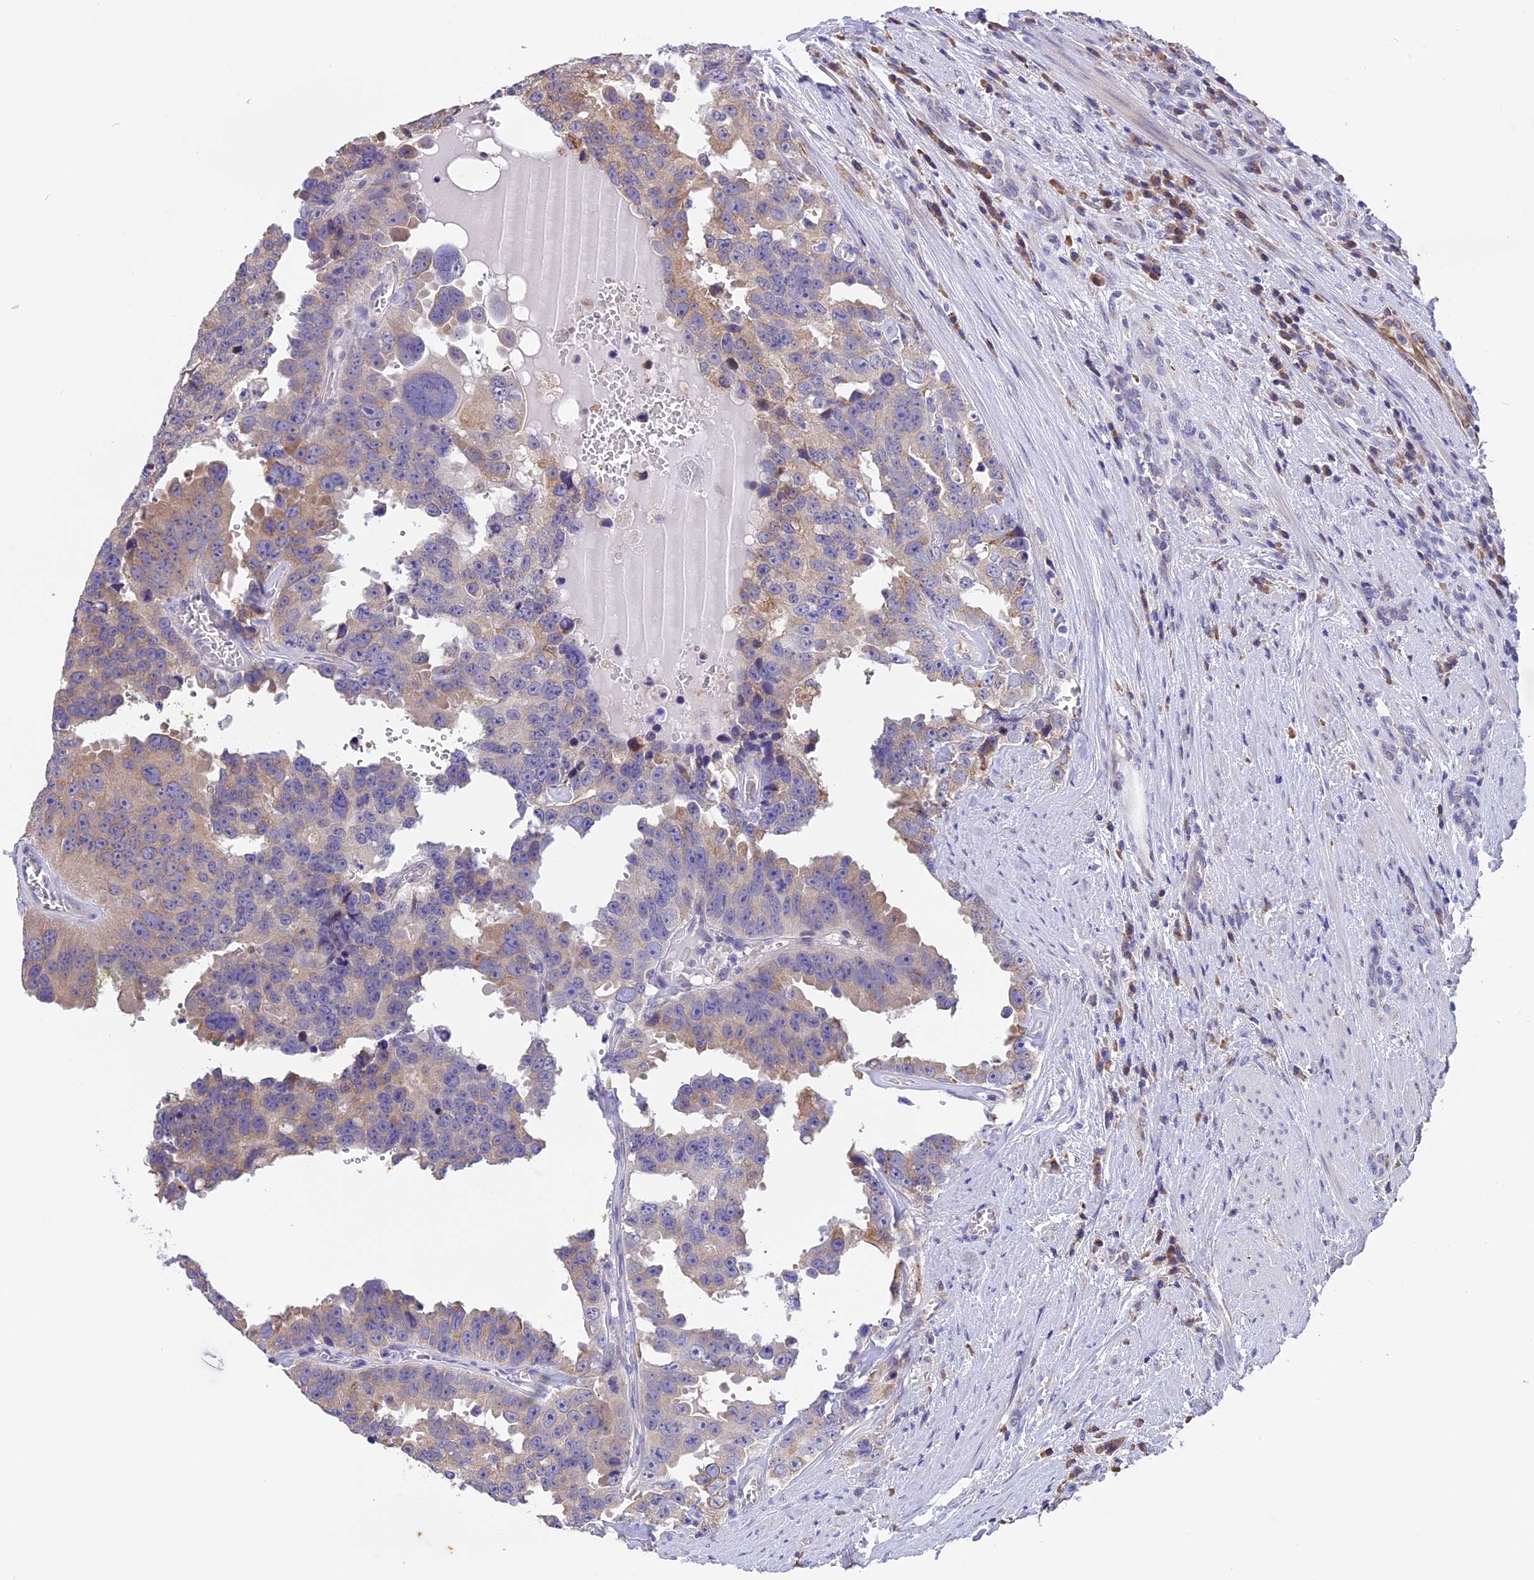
{"staining": {"intensity": "weak", "quantity": "25%-75%", "location": "cytoplasmic/membranous"}, "tissue": "prostate cancer", "cell_type": "Tumor cells", "image_type": "cancer", "snomed": [{"axis": "morphology", "description": "Adenocarcinoma, High grade"}, {"axis": "topography", "description": "Prostate"}], "caption": "Immunohistochemistry (IHC) of human prostate cancer displays low levels of weak cytoplasmic/membranous staining in approximately 25%-75% of tumor cells. Nuclei are stained in blue.", "gene": "DMRTA2", "patient": {"sex": "male", "age": 71}}